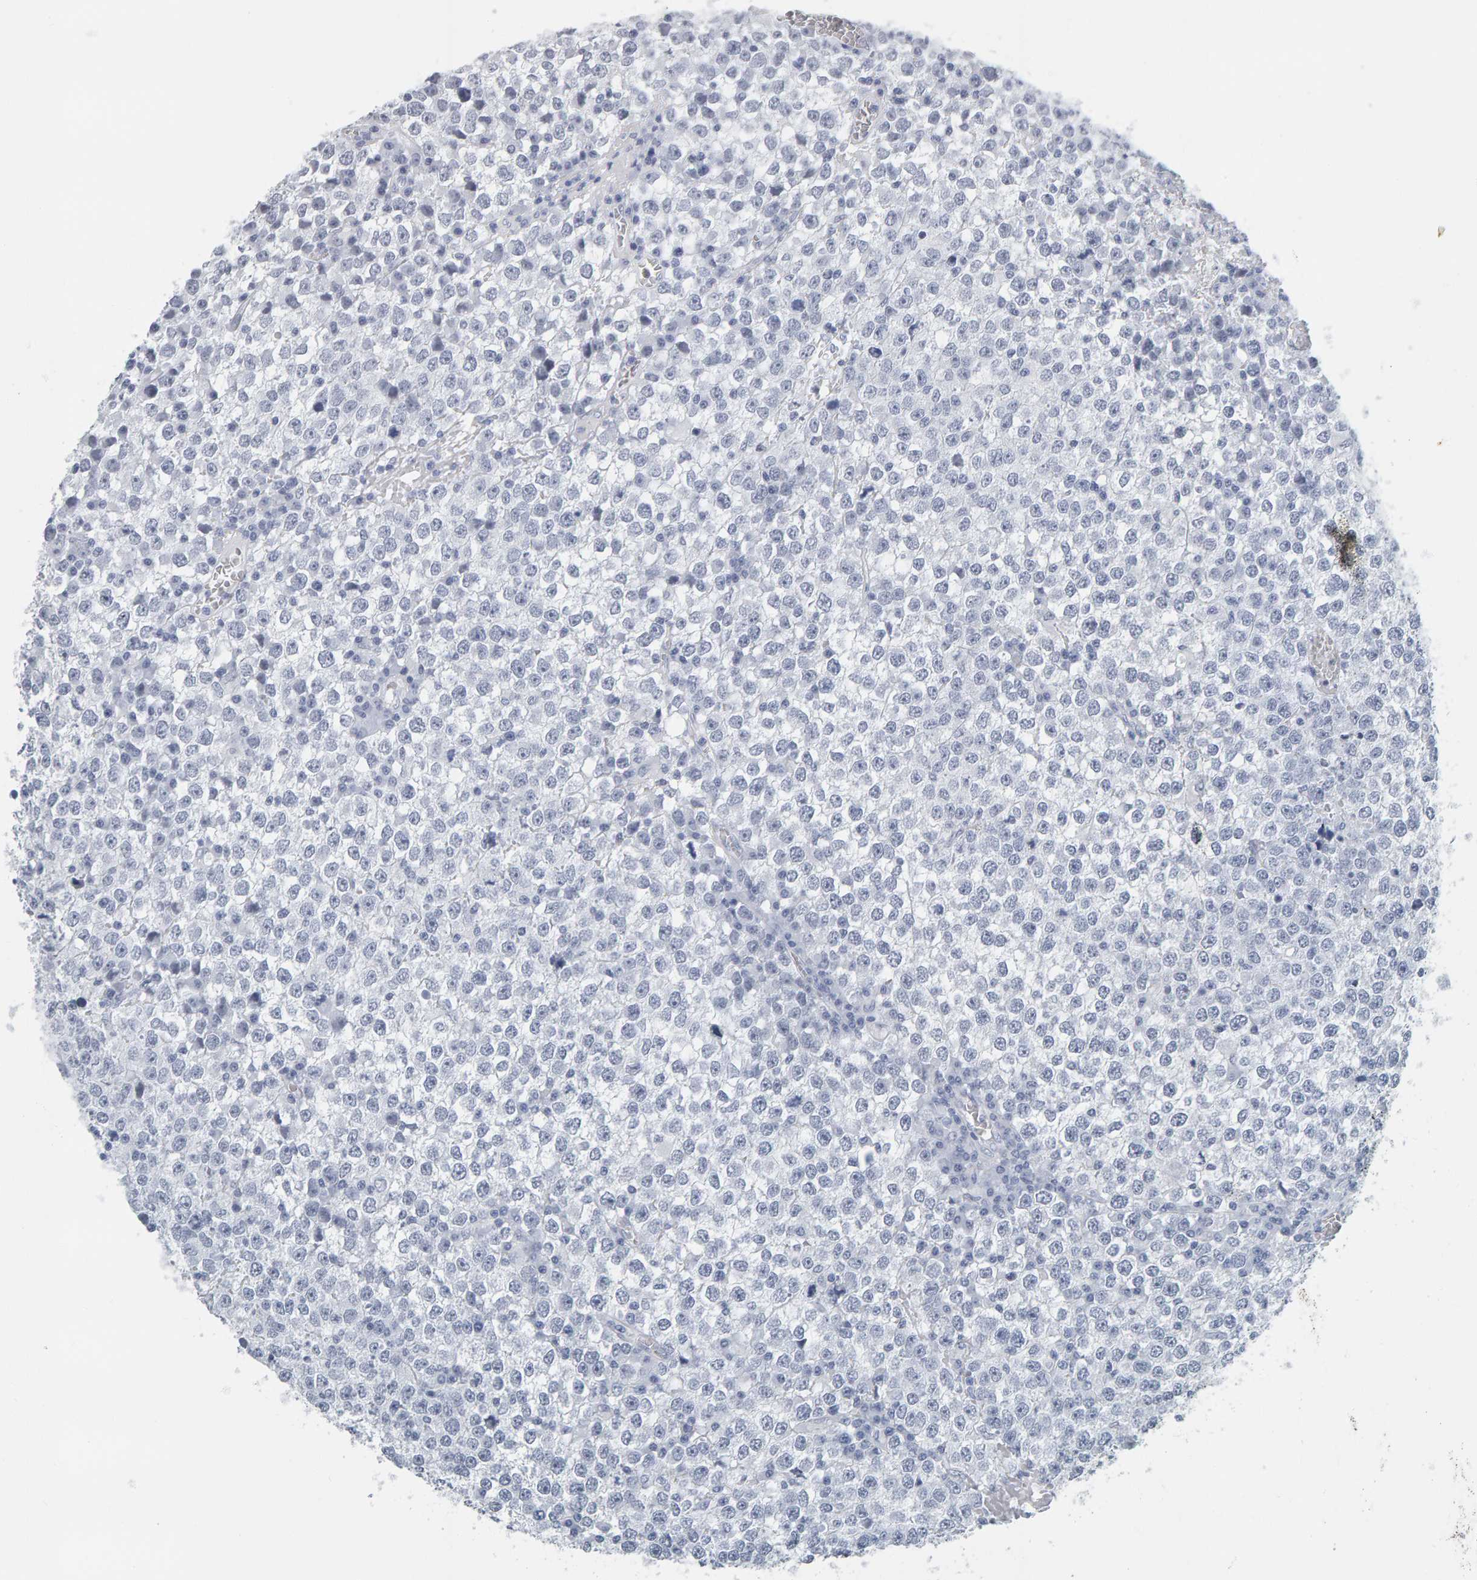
{"staining": {"intensity": "negative", "quantity": "none", "location": "none"}, "tissue": "testis cancer", "cell_type": "Tumor cells", "image_type": "cancer", "snomed": [{"axis": "morphology", "description": "Seminoma, NOS"}, {"axis": "topography", "description": "Testis"}], "caption": "Tumor cells are negative for brown protein staining in testis cancer (seminoma). (DAB immunohistochemistry (IHC) visualized using brightfield microscopy, high magnification).", "gene": "SPACA3", "patient": {"sex": "male", "age": 65}}